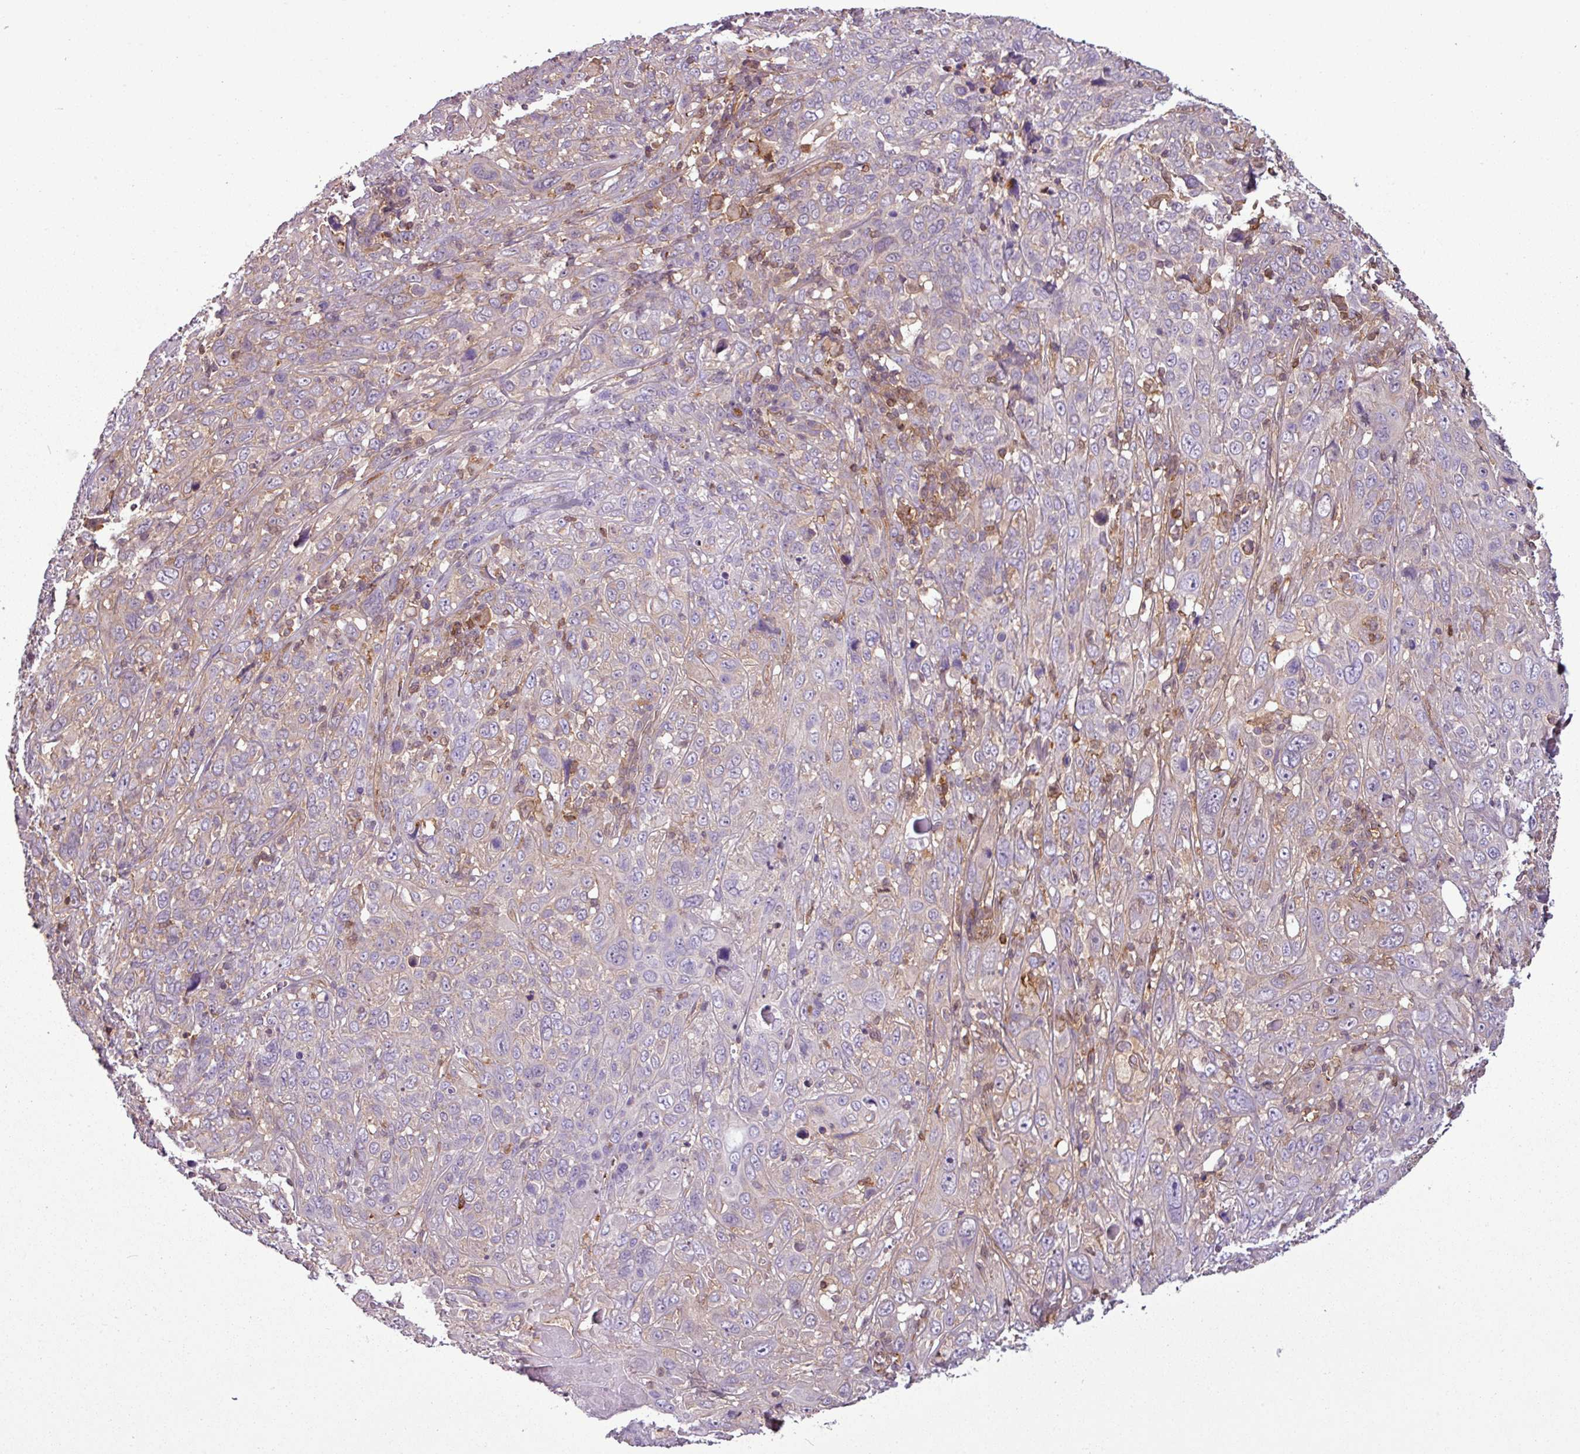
{"staining": {"intensity": "weak", "quantity": "<25%", "location": "cytoplasmic/membranous"}, "tissue": "cervical cancer", "cell_type": "Tumor cells", "image_type": "cancer", "snomed": [{"axis": "morphology", "description": "Squamous cell carcinoma, NOS"}, {"axis": "topography", "description": "Cervix"}], "caption": "High power microscopy photomicrograph of an IHC image of cervical squamous cell carcinoma, revealing no significant positivity in tumor cells. The staining is performed using DAB brown chromogen with nuclei counter-stained in using hematoxylin.", "gene": "SH3BGRL", "patient": {"sex": "female", "age": 46}}